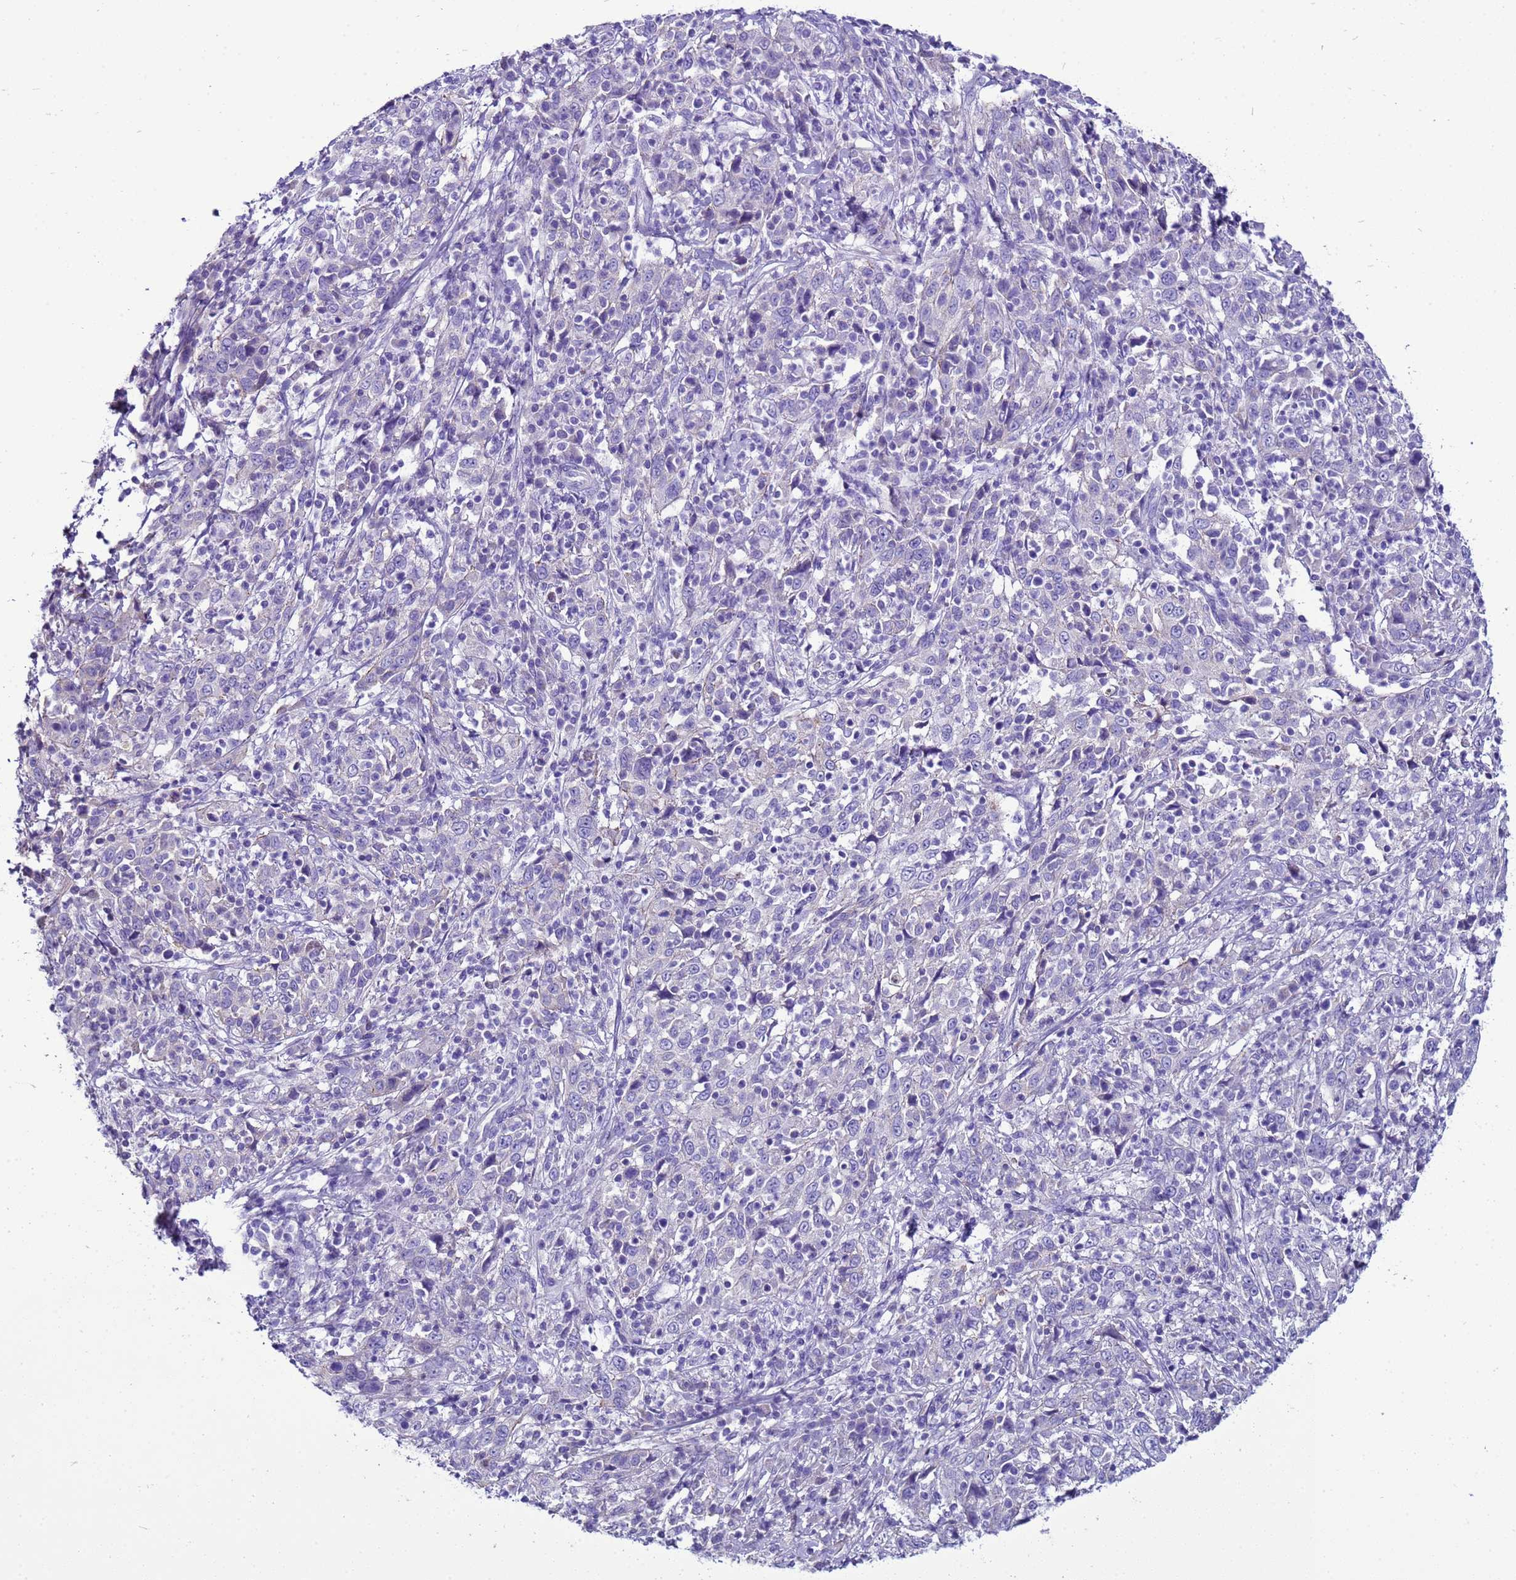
{"staining": {"intensity": "negative", "quantity": "none", "location": "none"}, "tissue": "cervical cancer", "cell_type": "Tumor cells", "image_type": "cancer", "snomed": [{"axis": "morphology", "description": "Squamous cell carcinoma, NOS"}, {"axis": "topography", "description": "Cervix"}], "caption": "Tumor cells show no significant protein staining in cervical cancer. (Brightfield microscopy of DAB immunohistochemistry at high magnification).", "gene": "BEST2", "patient": {"sex": "female", "age": 46}}